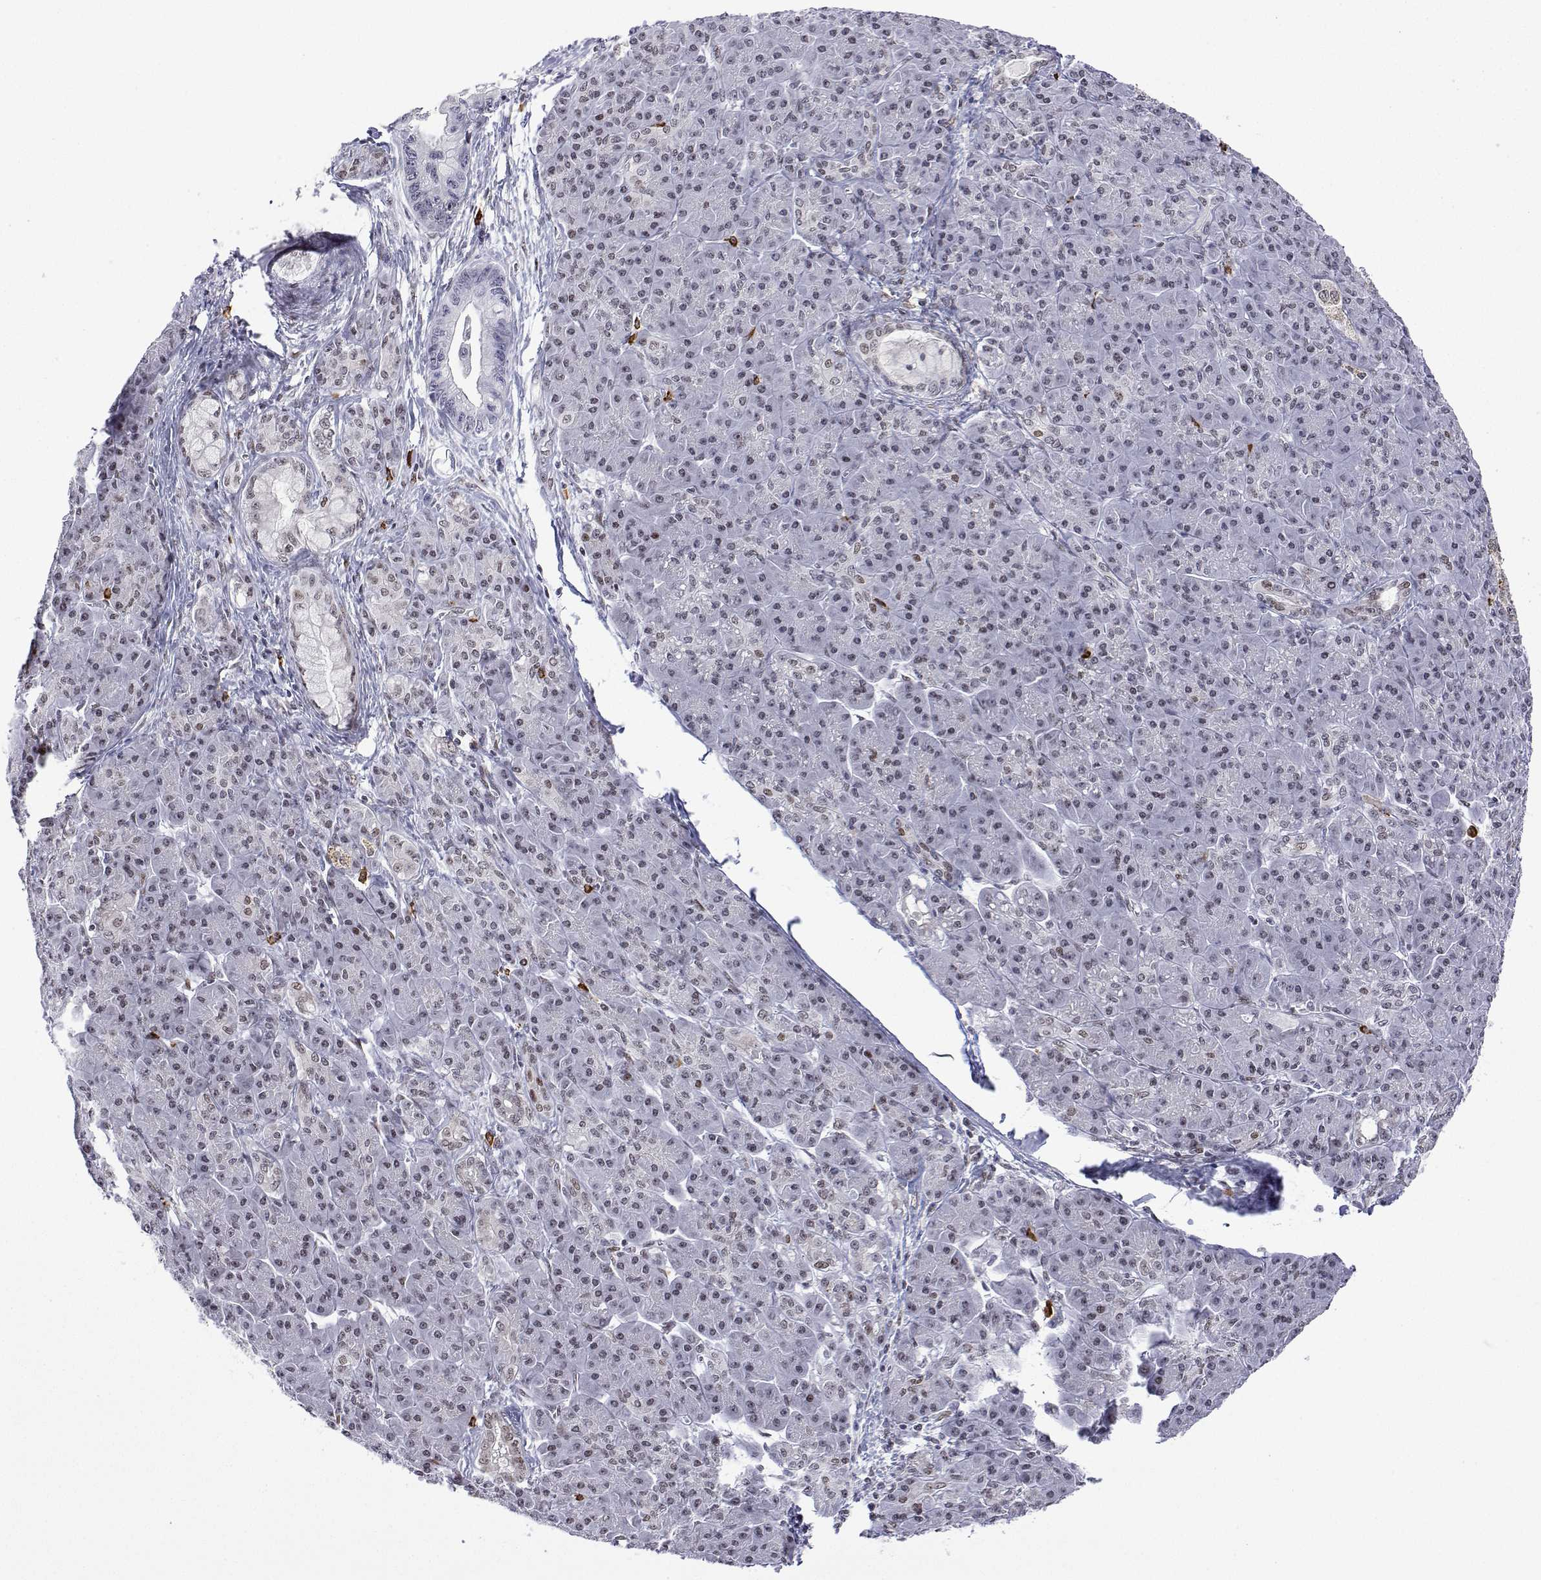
{"staining": {"intensity": "negative", "quantity": "none", "location": "none"}, "tissue": "pancreatic cancer", "cell_type": "Tumor cells", "image_type": "cancer", "snomed": [{"axis": "morphology", "description": "Adenocarcinoma, NOS"}, {"axis": "topography", "description": "Pancreas"}], "caption": "This is an immunohistochemistry photomicrograph of human pancreatic cancer. There is no positivity in tumor cells.", "gene": "XPC", "patient": {"sex": "male", "age": 61}}